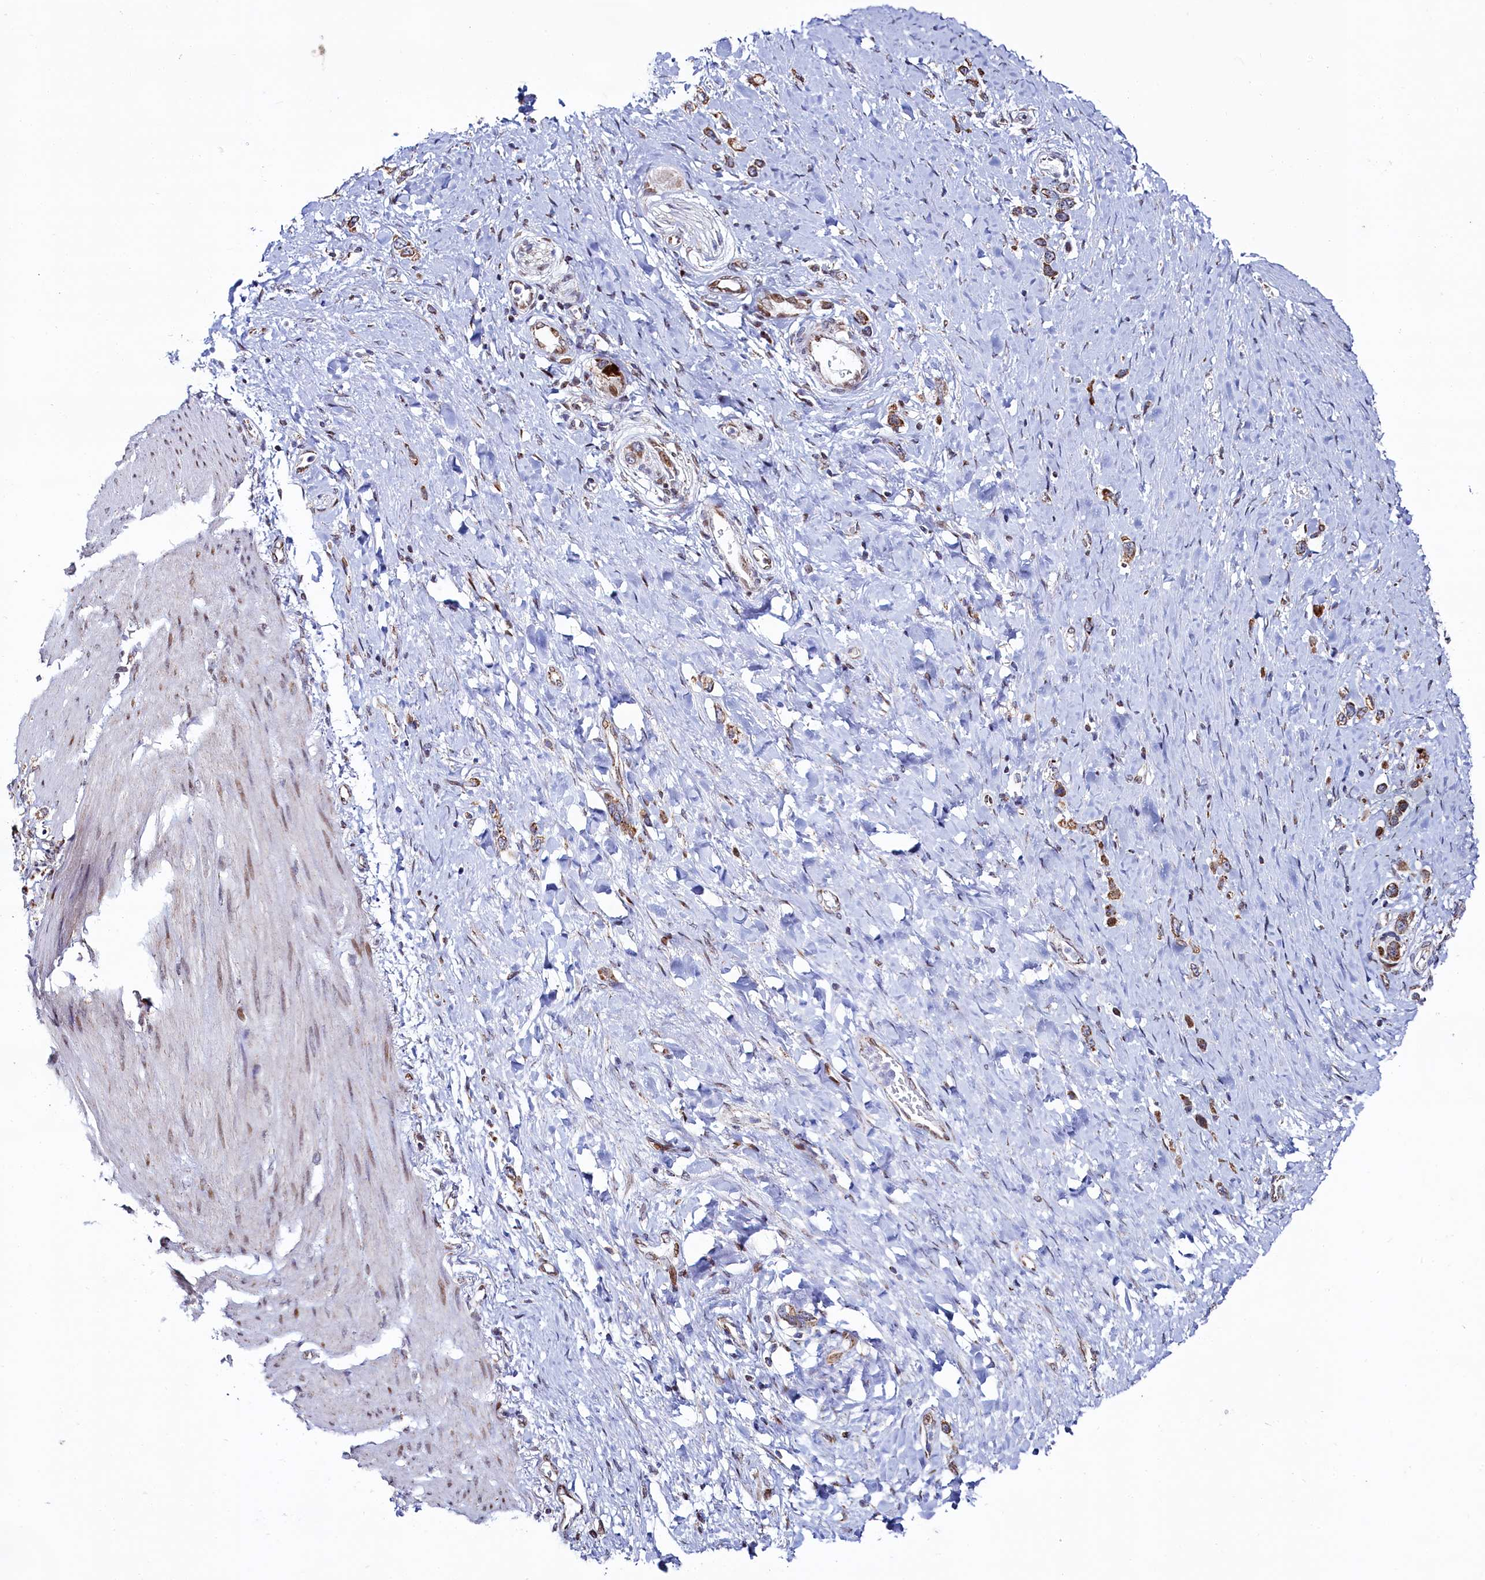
{"staining": {"intensity": "moderate", "quantity": ">75%", "location": "cytoplasmic/membranous"}, "tissue": "stomach cancer", "cell_type": "Tumor cells", "image_type": "cancer", "snomed": [{"axis": "morphology", "description": "Adenocarcinoma, NOS"}, {"axis": "topography", "description": "Stomach"}], "caption": "Protein expression analysis of human stomach adenocarcinoma reveals moderate cytoplasmic/membranous positivity in about >75% of tumor cells. (Brightfield microscopy of DAB IHC at high magnification).", "gene": "HDGFL3", "patient": {"sex": "female", "age": 65}}